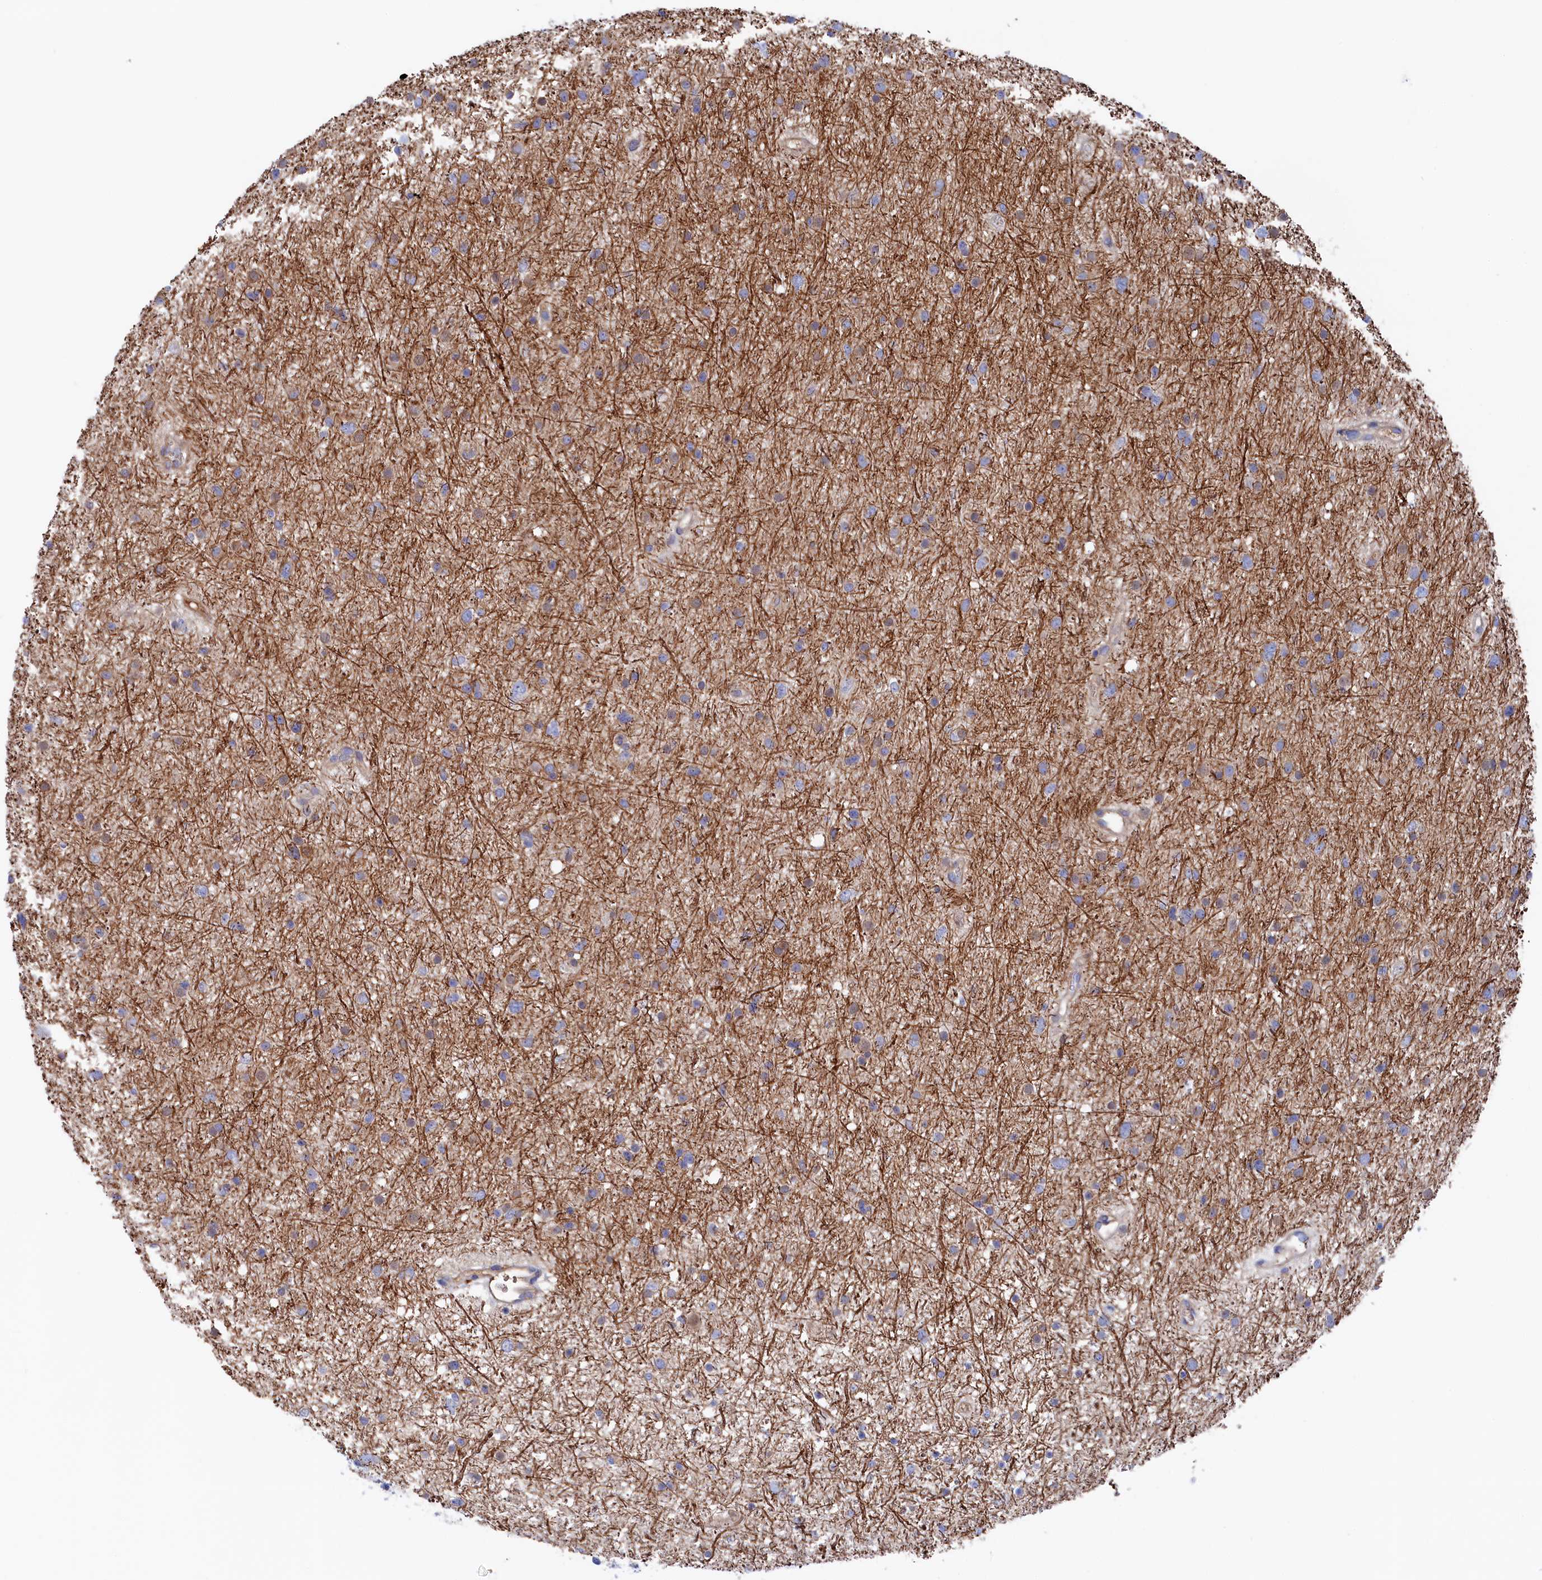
{"staining": {"intensity": "moderate", "quantity": "<25%", "location": "cytoplasmic/membranous"}, "tissue": "glioma", "cell_type": "Tumor cells", "image_type": "cancer", "snomed": [{"axis": "morphology", "description": "Glioma, malignant, Low grade"}, {"axis": "topography", "description": "Cerebral cortex"}], "caption": "Malignant low-grade glioma stained with a protein marker reveals moderate staining in tumor cells.", "gene": "C12orf73", "patient": {"sex": "female", "age": 39}}